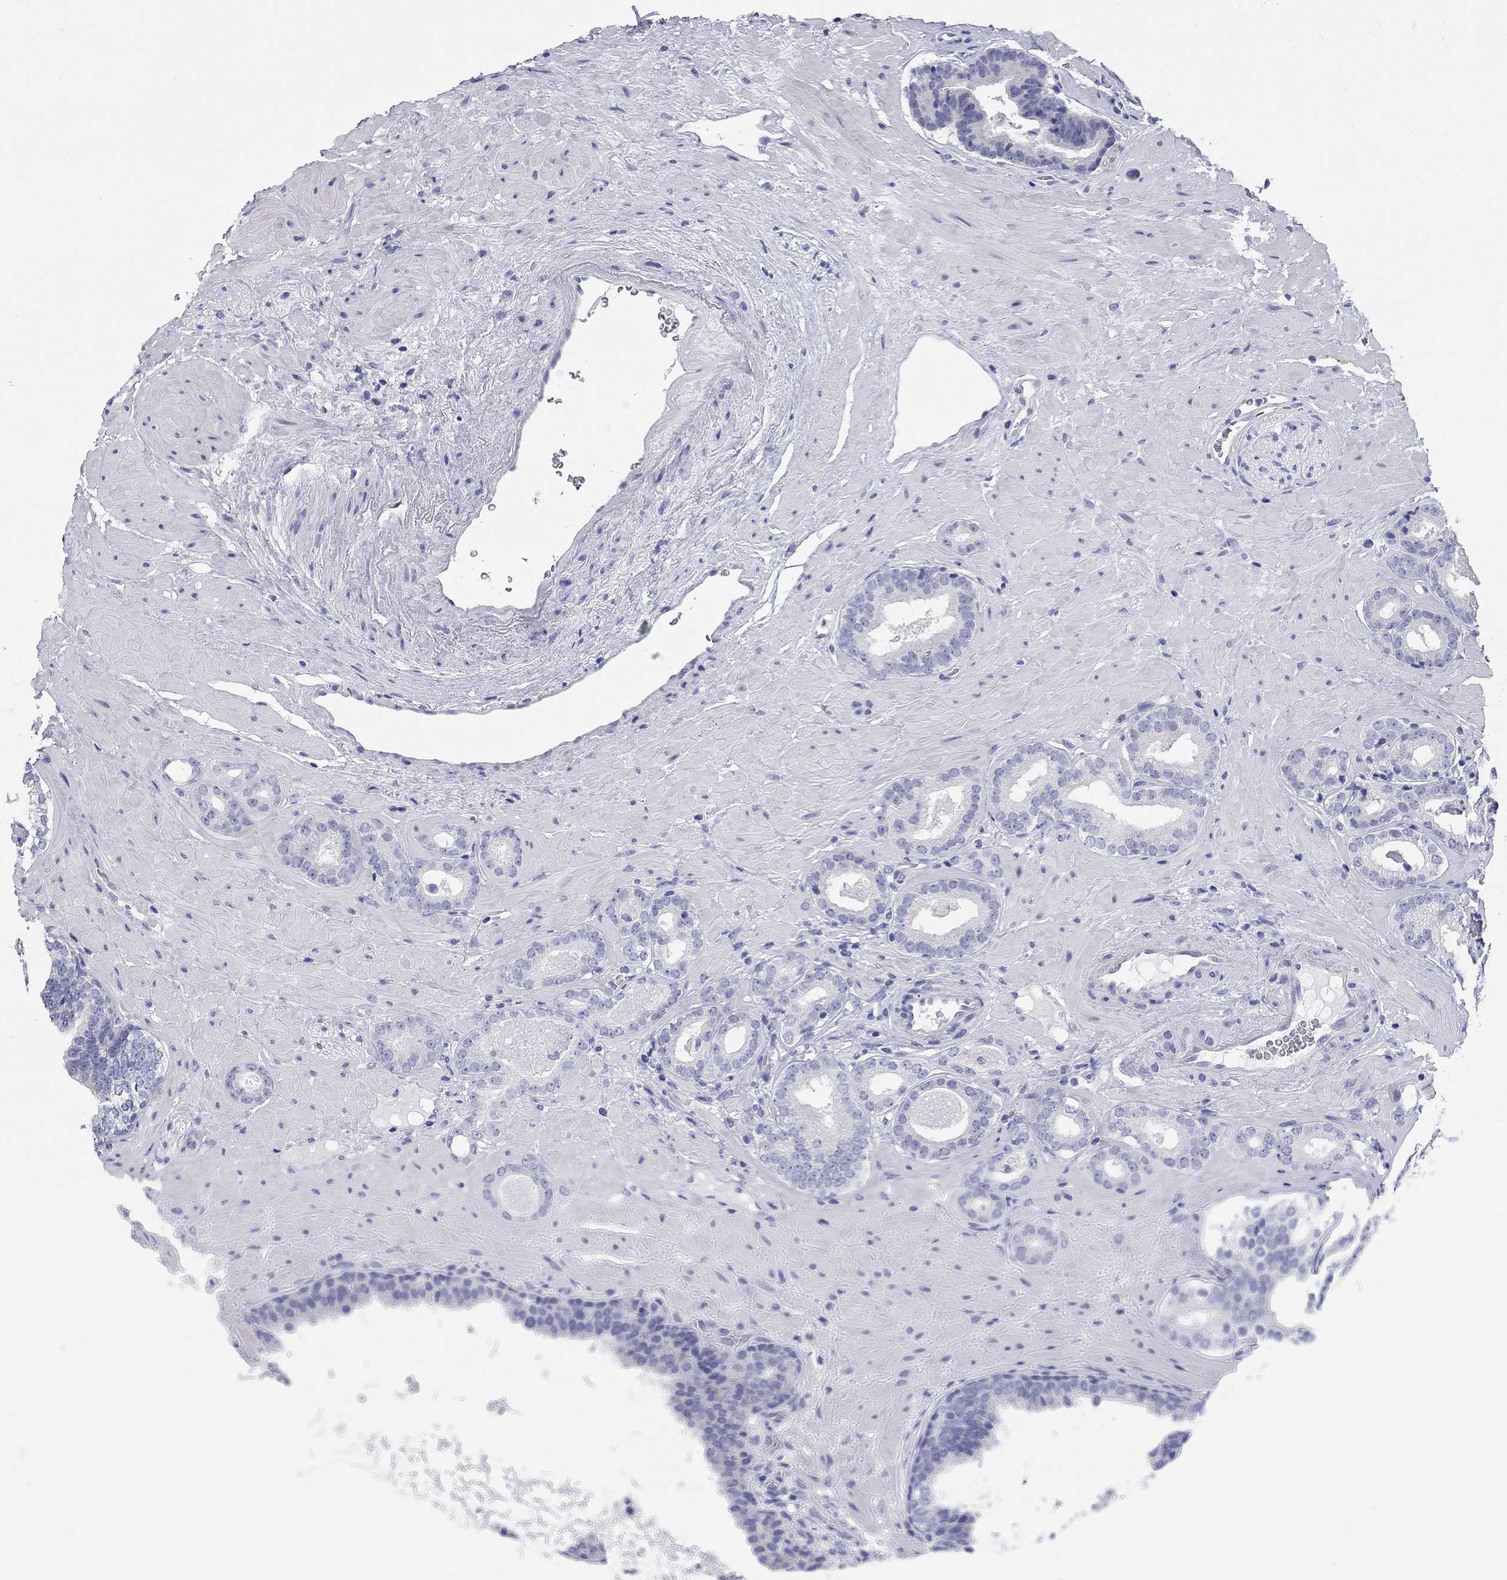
{"staining": {"intensity": "negative", "quantity": "none", "location": "none"}, "tissue": "prostate cancer", "cell_type": "Tumor cells", "image_type": "cancer", "snomed": [{"axis": "morphology", "description": "Adenocarcinoma, Low grade"}, {"axis": "topography", "description": "Prostate"}], "caption": "Tumor cells show no significant protein staining in prostate cancer.", "gene": "TMEM221", "patient": {"sex": "male", "age": 60}}